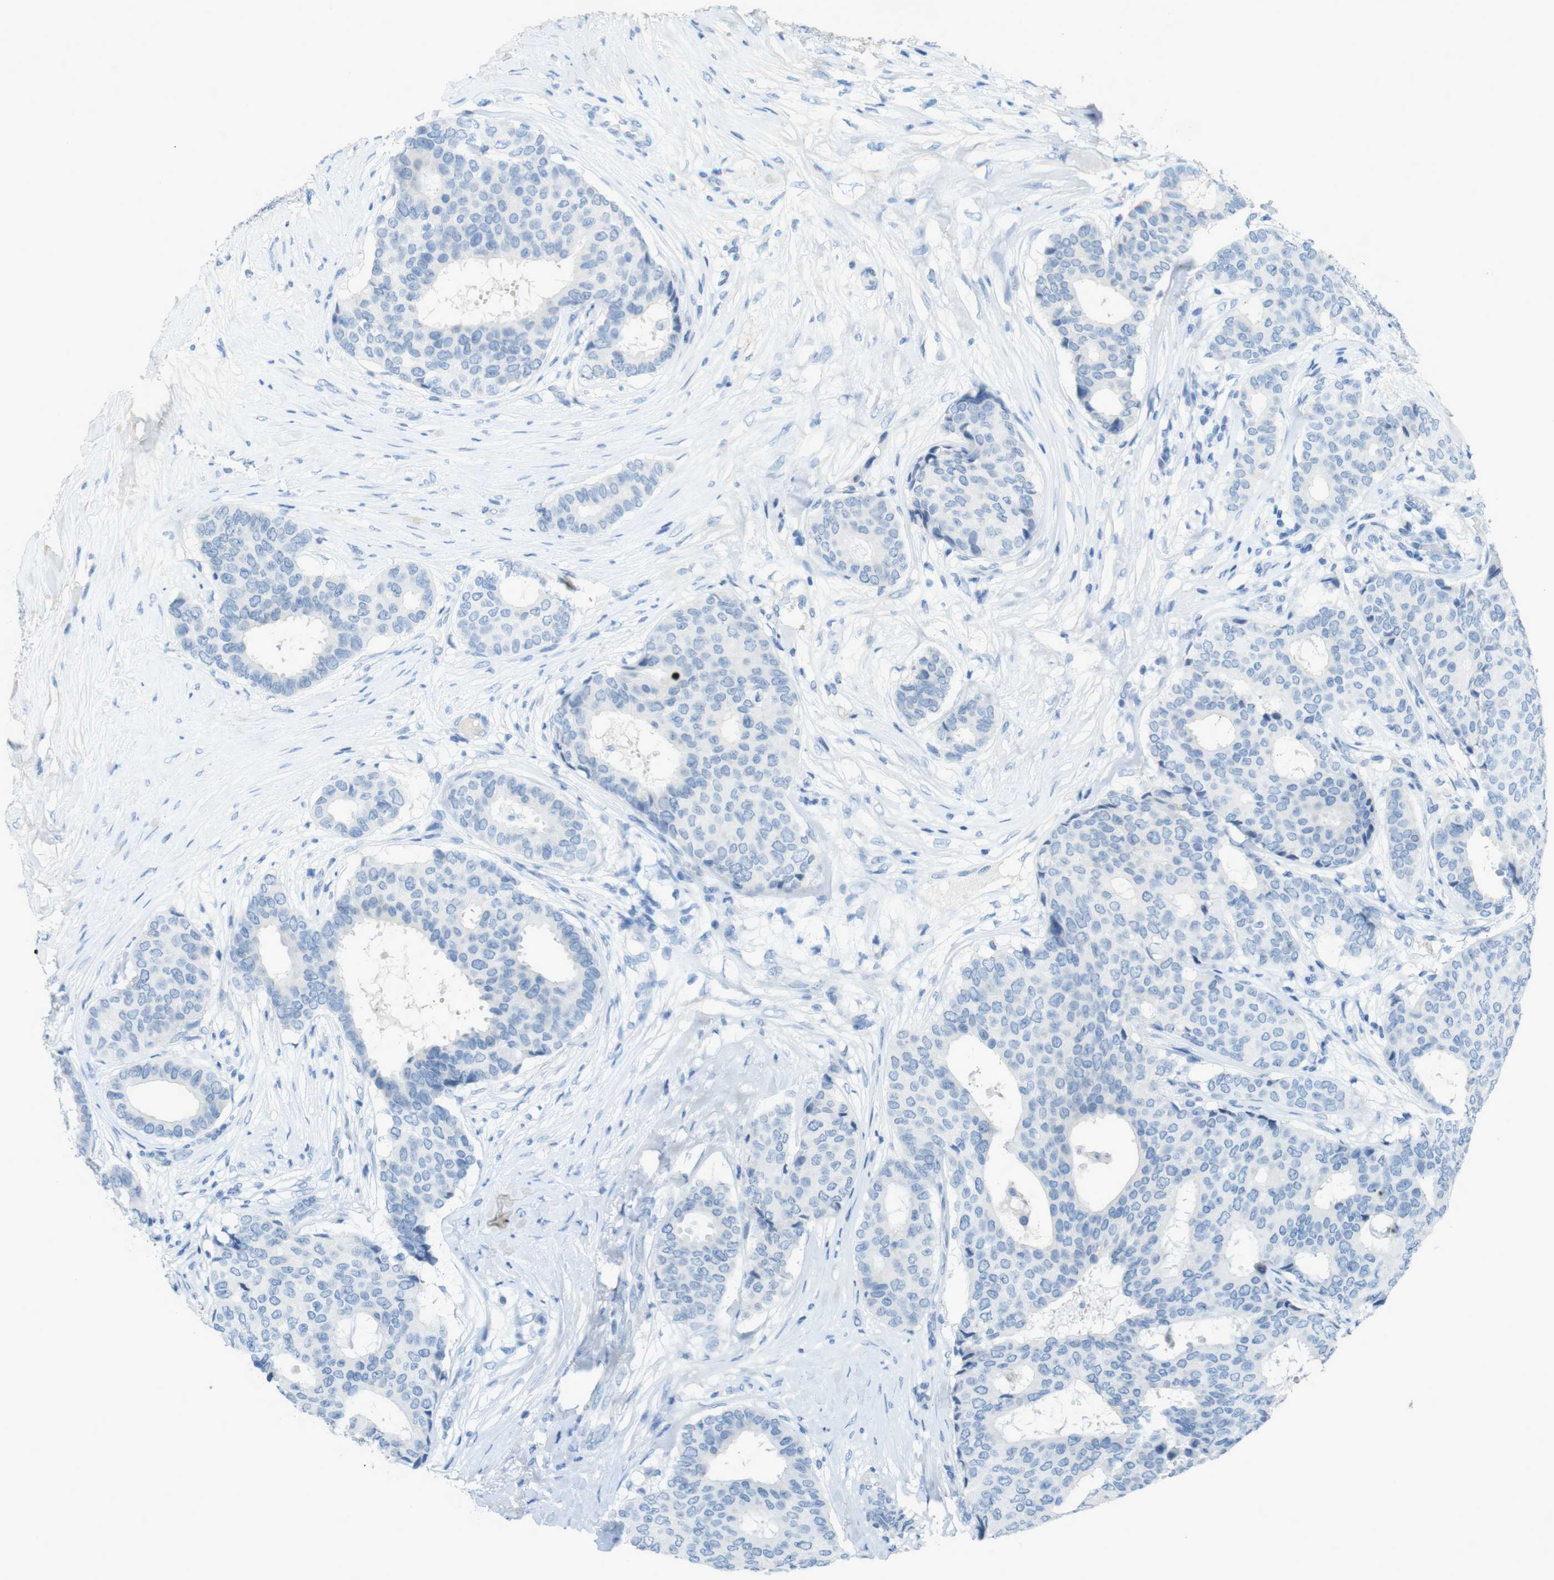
{"staining": {"intensity": "negative", "quantity": "none", "location": "none"}, "tissue": "breast cancer", "cell_type": "Tumor cells", "image_type": "cancer", "snomed": [{"axis": "morphology", "description": "Duct carcinoma"}, {"axis": "topography", "description": "Breast"}], "caption": "Immunohistochemical staining of human breast infiltrating ductal carcinoma shows no significant staining in tumor cells. The staining was performed using DAB (3,3'-diaminobenzidine) to visualize the protein expression in brown, while the nuclei were stained in blue with hematoxylin (Magnification: 20x).", "gene": "CD320", "patient": {"sex": "female", "age": 75}}